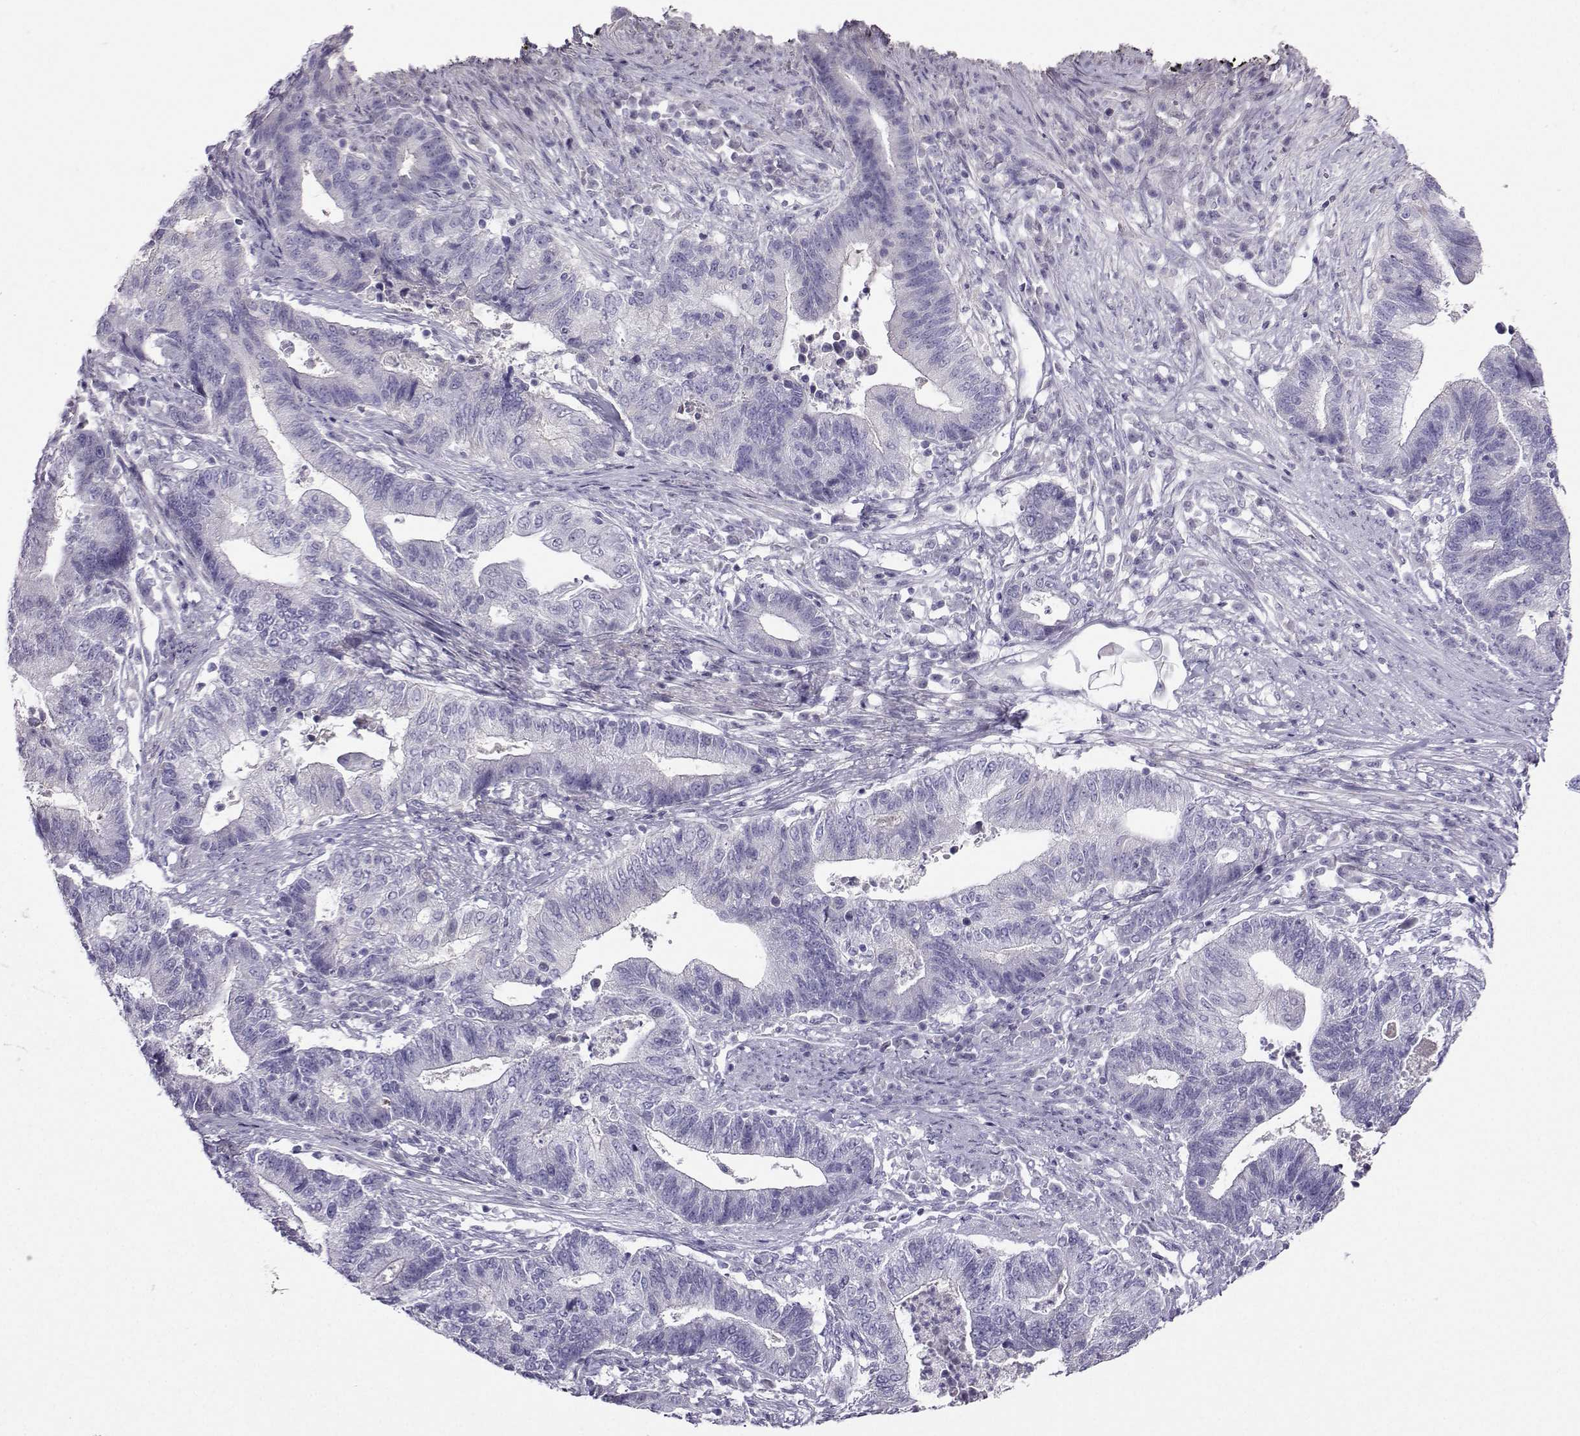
{"staining": {"intensity": "negative", "quantity": "none", "location": "none"}, "tissue": "endometrial cancer", "cell_type": "Tumor cells", "image_type": "cancer", "snomed": [{"axis": "morphology", "description": "Adenocarcinoma, NOS"}, {"axis": "topography", "description": "Uterus"}, {"axis": "topography", "description": "Endometrium"}], "caption": "Immunohistochemistry of endometrial cancer exhibits no expression in tumor cells.", "gene": "FBXO24", "patient": {"sex": "female", "age": 54}}